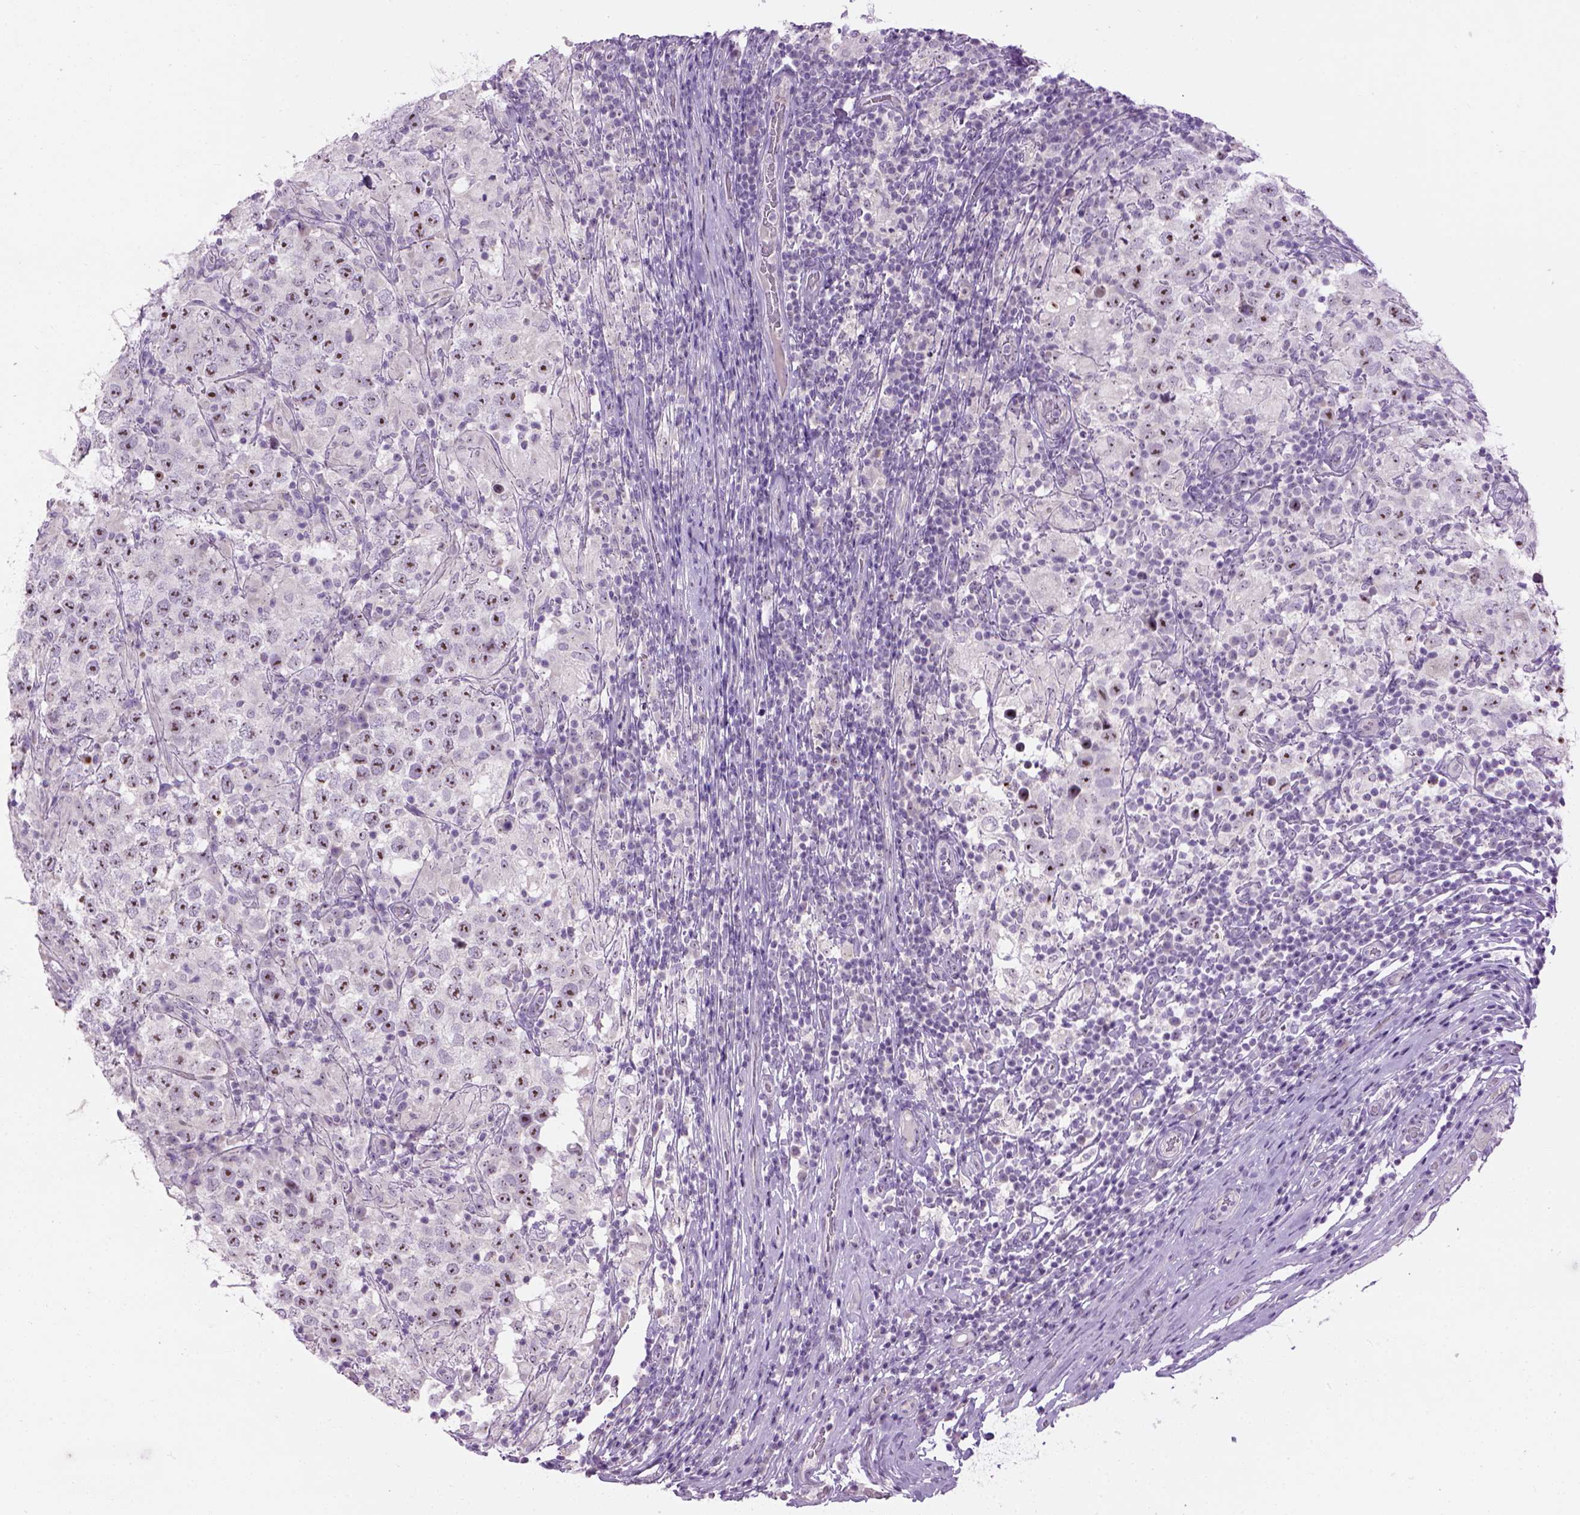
{"staining": {"intensity": "moderate", "quantity": "25%-75%", "location": "nuclear"}, "tissue": "testis cancer", "cell_type": "Tumor cells", "image_type": "cancer", "snomed": [{"axis": "morphology", "description": "Seminoma, NOS"}, {"axis": "morphology", "description": "Carcinoma, Embryonal, NOS"}, {"axis": "topography", "description": "Testis"}], "caption": "This is an image of immunohistochemistry staining of testis seminoma, which shows moderate positivity in the nuclear of tumor cells.", "gene": "UTP4", "patient": {"sex": "male", "age": 41}}